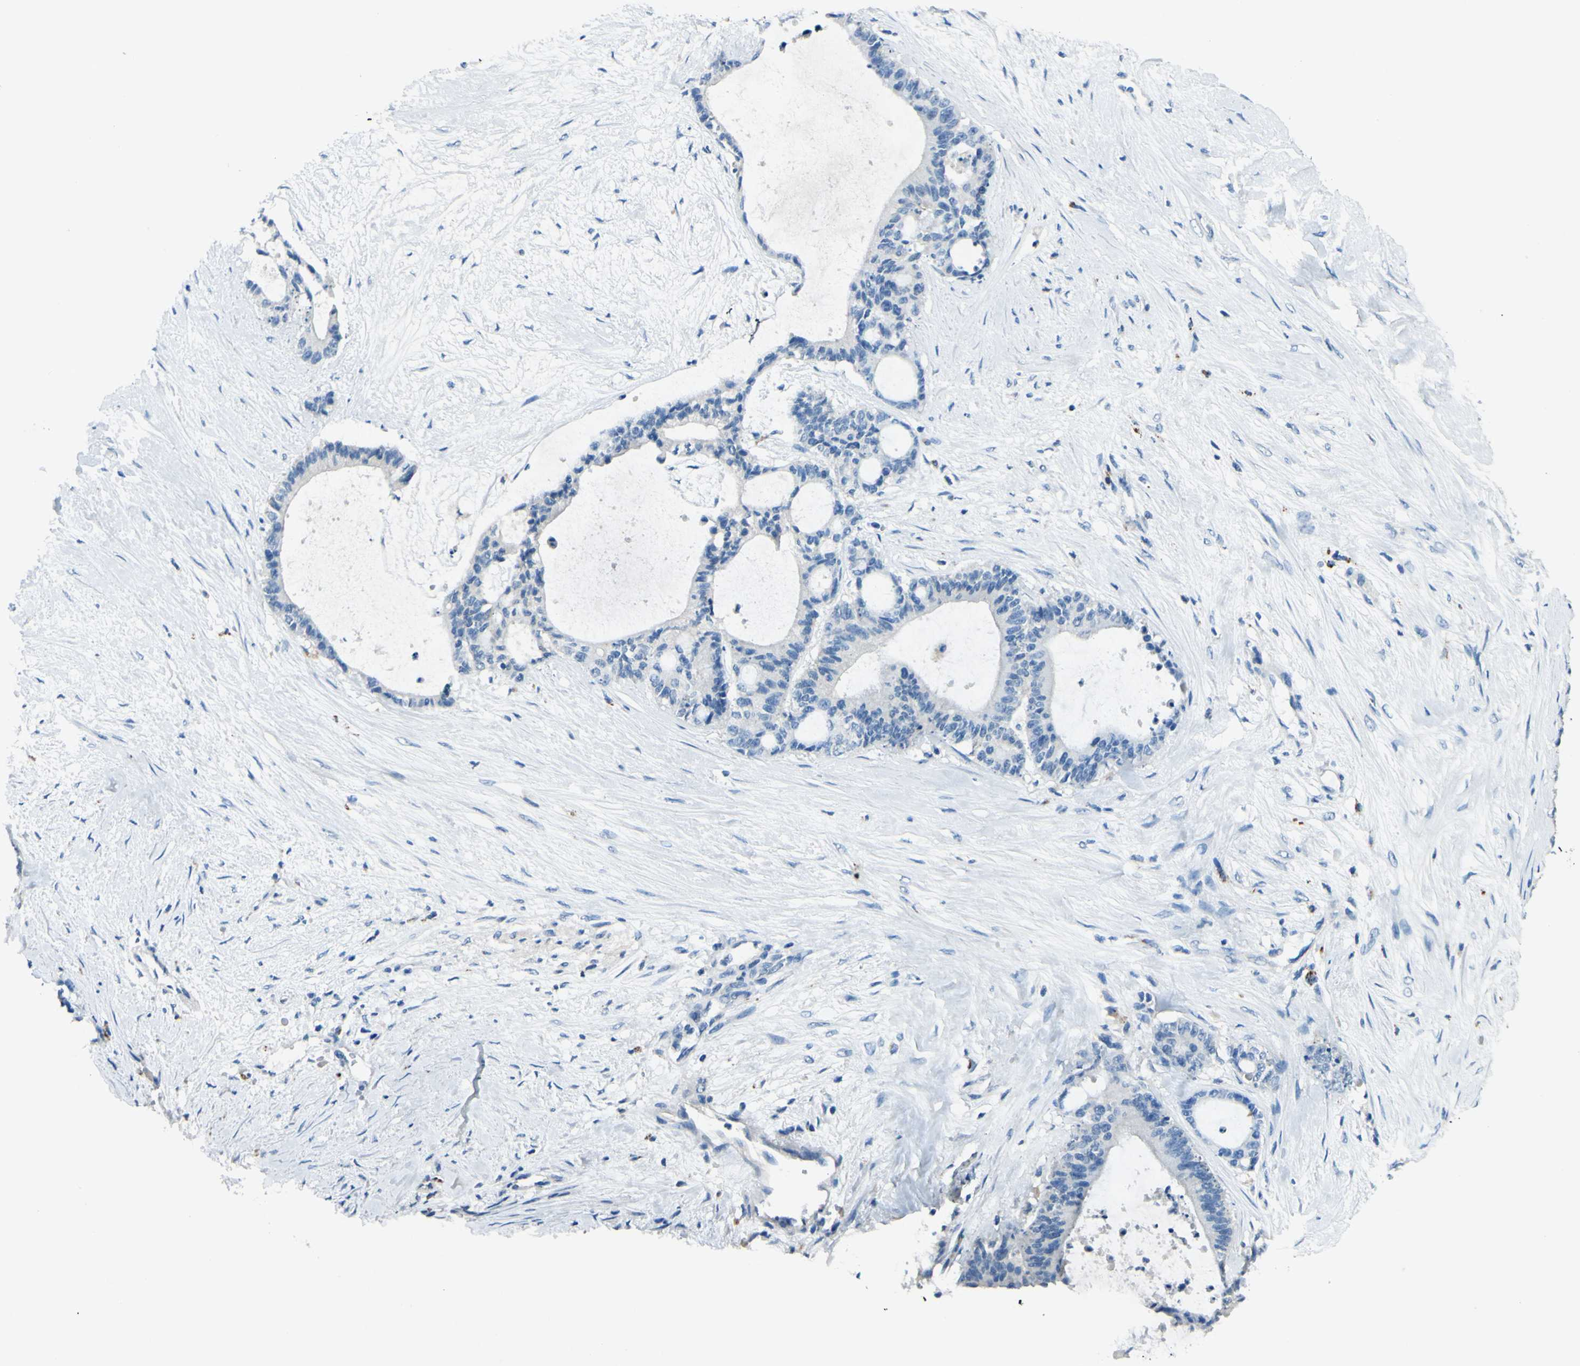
{"staining": {"intensity": "negative", "quantity": "none", "location": "none"}, "tissue": "liver cancer", "cell_type": "Tumor cells", "image_type": "cancer", "snomed": [{"axis": "morphology", "description": "Cholangiocarcinoma"}, {"axis": "topography", "description": "Liver"}], "caption": "This is an immunohistochemistry image of liver cancer. There is no positivity in tumor cells.", "gene": "CDH10", "patient": {"sex": "female", "age": 73}}